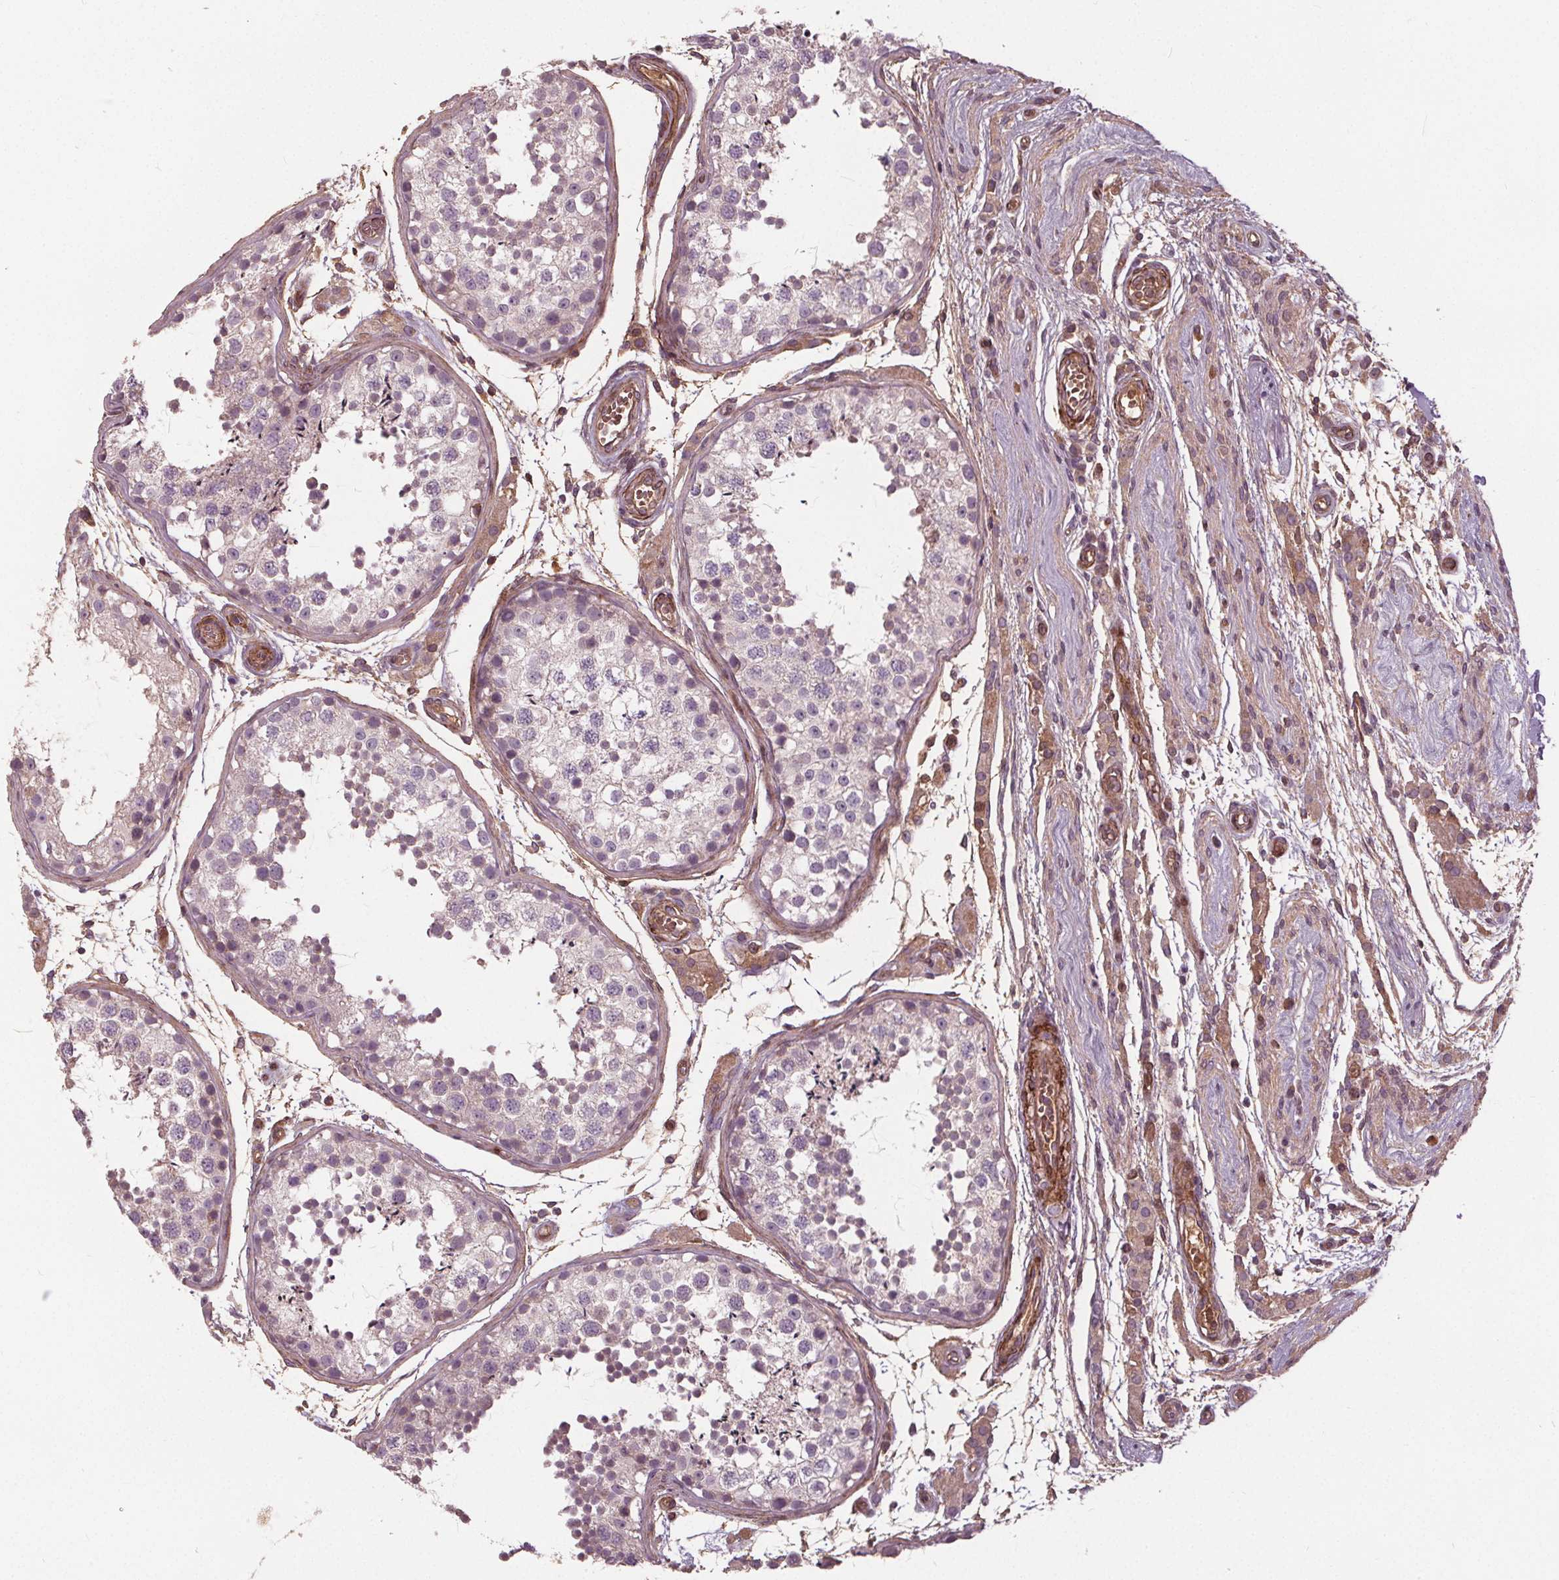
{"staining": {"intensity": "negative", "quantity": "none", "location": "none"}, "tissue": "testis", "cell_type": "Cells in seminiferous ducts", "image_type": "normal", "snomed": [{"axis": "morphology", "description": "Normal tissue, NOS"}, {"axis": "morphology", "description": "Seminoma, NOS"}, {"axis": "topography", "description": "Testis"}], "caption": "This is an immunohistochemistry histopathology image of normal human testis. There is no expression in cells in seminiferous ducts.", "gene": "PDGFD", "patient": {"sex": "male", "age": 29}}